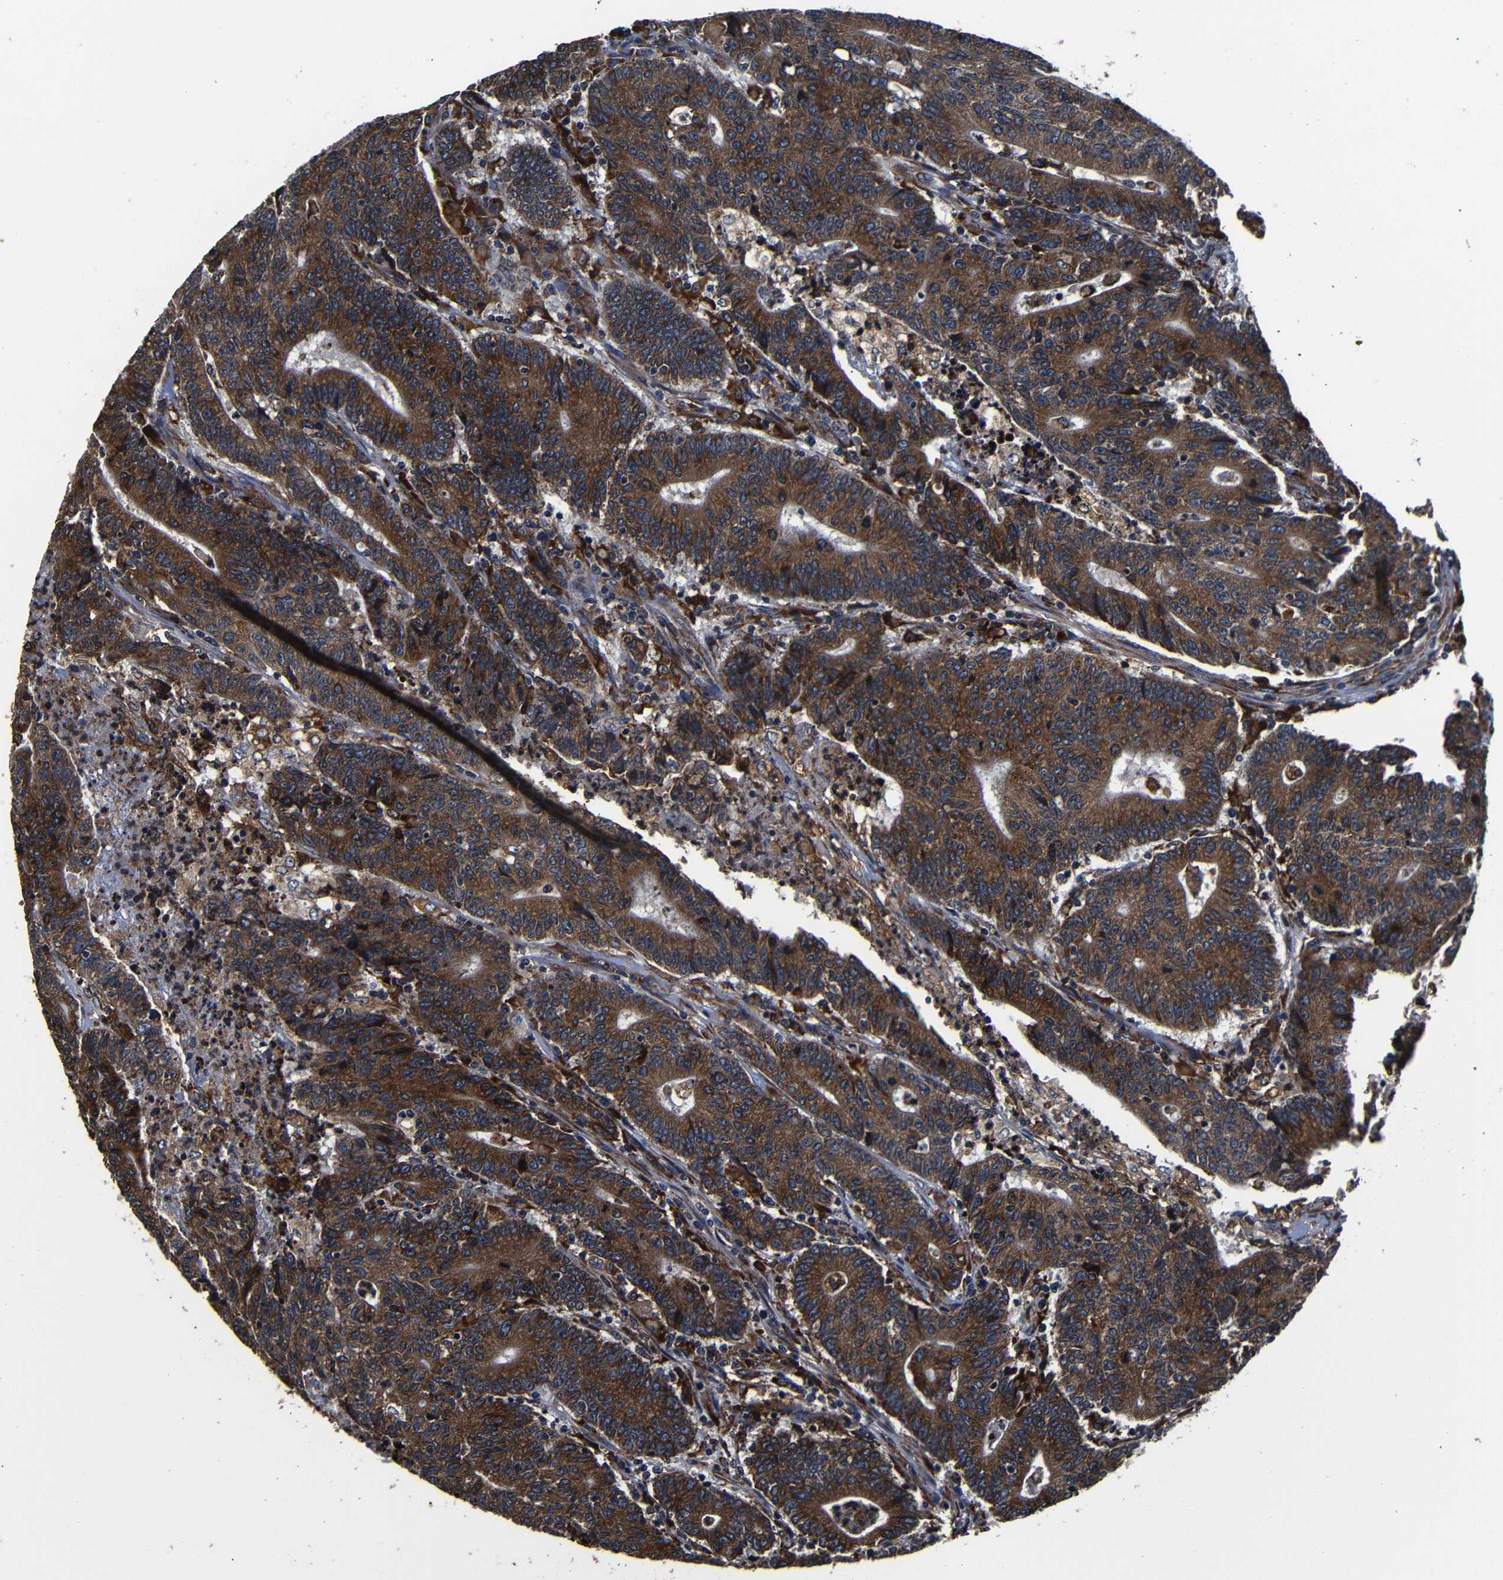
{"staining": {"intensity": "strong", "quantity": ">75%", "location": "cytoplasmic/membranous"}, "tissue": "colorectal cancer", "cell_type": "Tumor cells", "image_type": "cancer", "snomed": [{"axis": "morphology", "description": "Normal tissue, NOS"}, {"axis": "morphology", "description": "Adenocarcinoma, NOS"}, {"axis": "topography", "description": "Colon"}], "caption": "Colorectal adenocarcinoma was stained to show a protein in brown. There is high levels of strong cytoplasmic/membranous staining in about >75% of tumor cells. (Brightfield microscopy of DAB IHC at high magnification).", "gene": "SCN9A", "patient": {"sex": "female", "age": 75}}